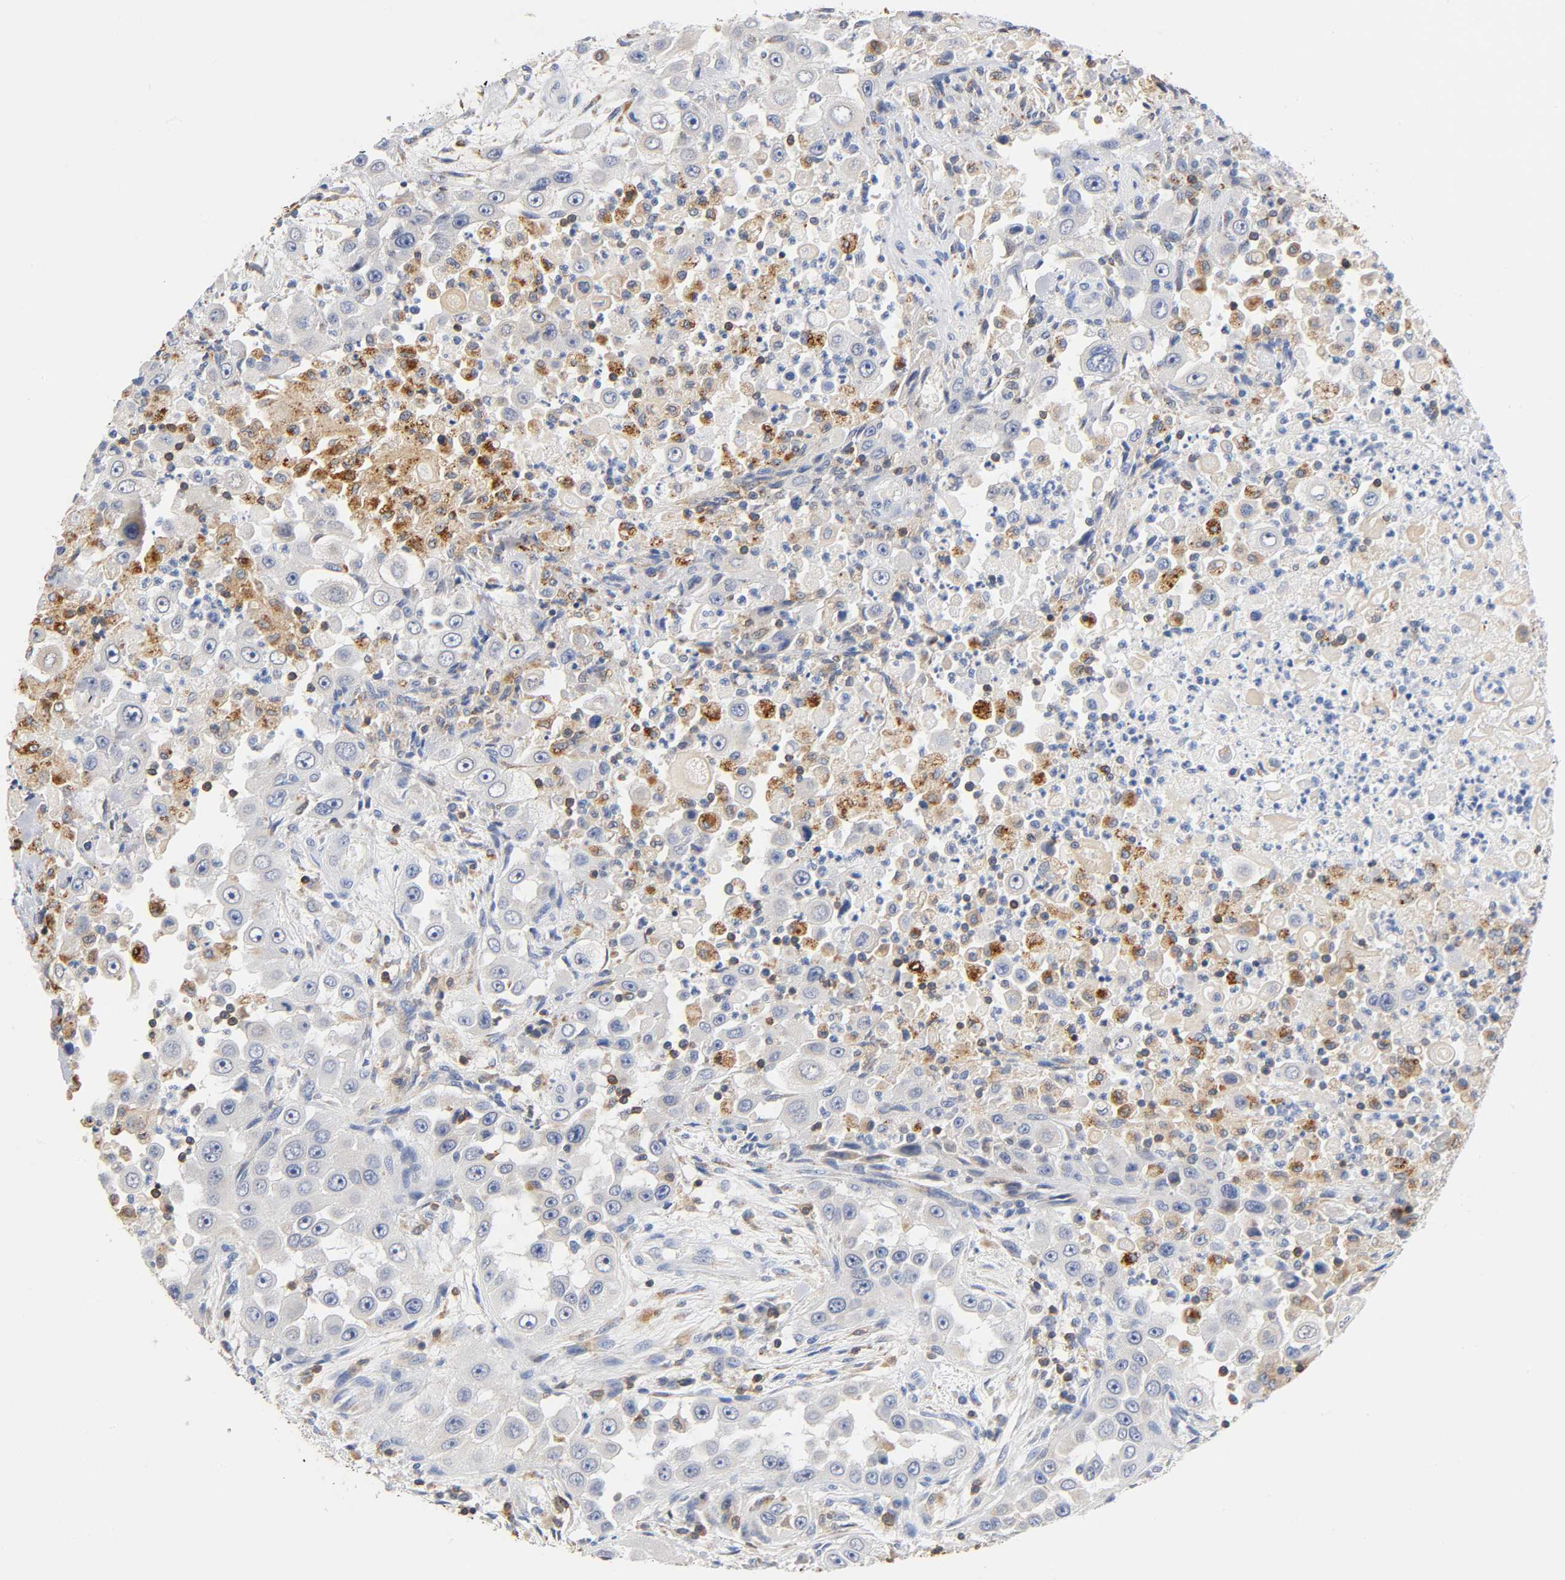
{"staining": {"intensity": "weak", "quantity": "25%-75%", "location": "cytoplasmic/membranous"}, "tissue": "head and neck cancer", "cell_type": "Tumor cells", "image_type": "cancer", "snomed": [{"axis": "morphology", "description": "Carcinoma, NOS"}, {"axis": "topography", "description": "Head-Neck"}], "caption": "Protein analysis of head and neck cancer (carcinoma) tissue reveals weak cytoplasmic/membranous staining in approximately 25%-75% of tumor cells.", "gene": "UCKL1", "patient": {"sex": "male", "age": 87}}